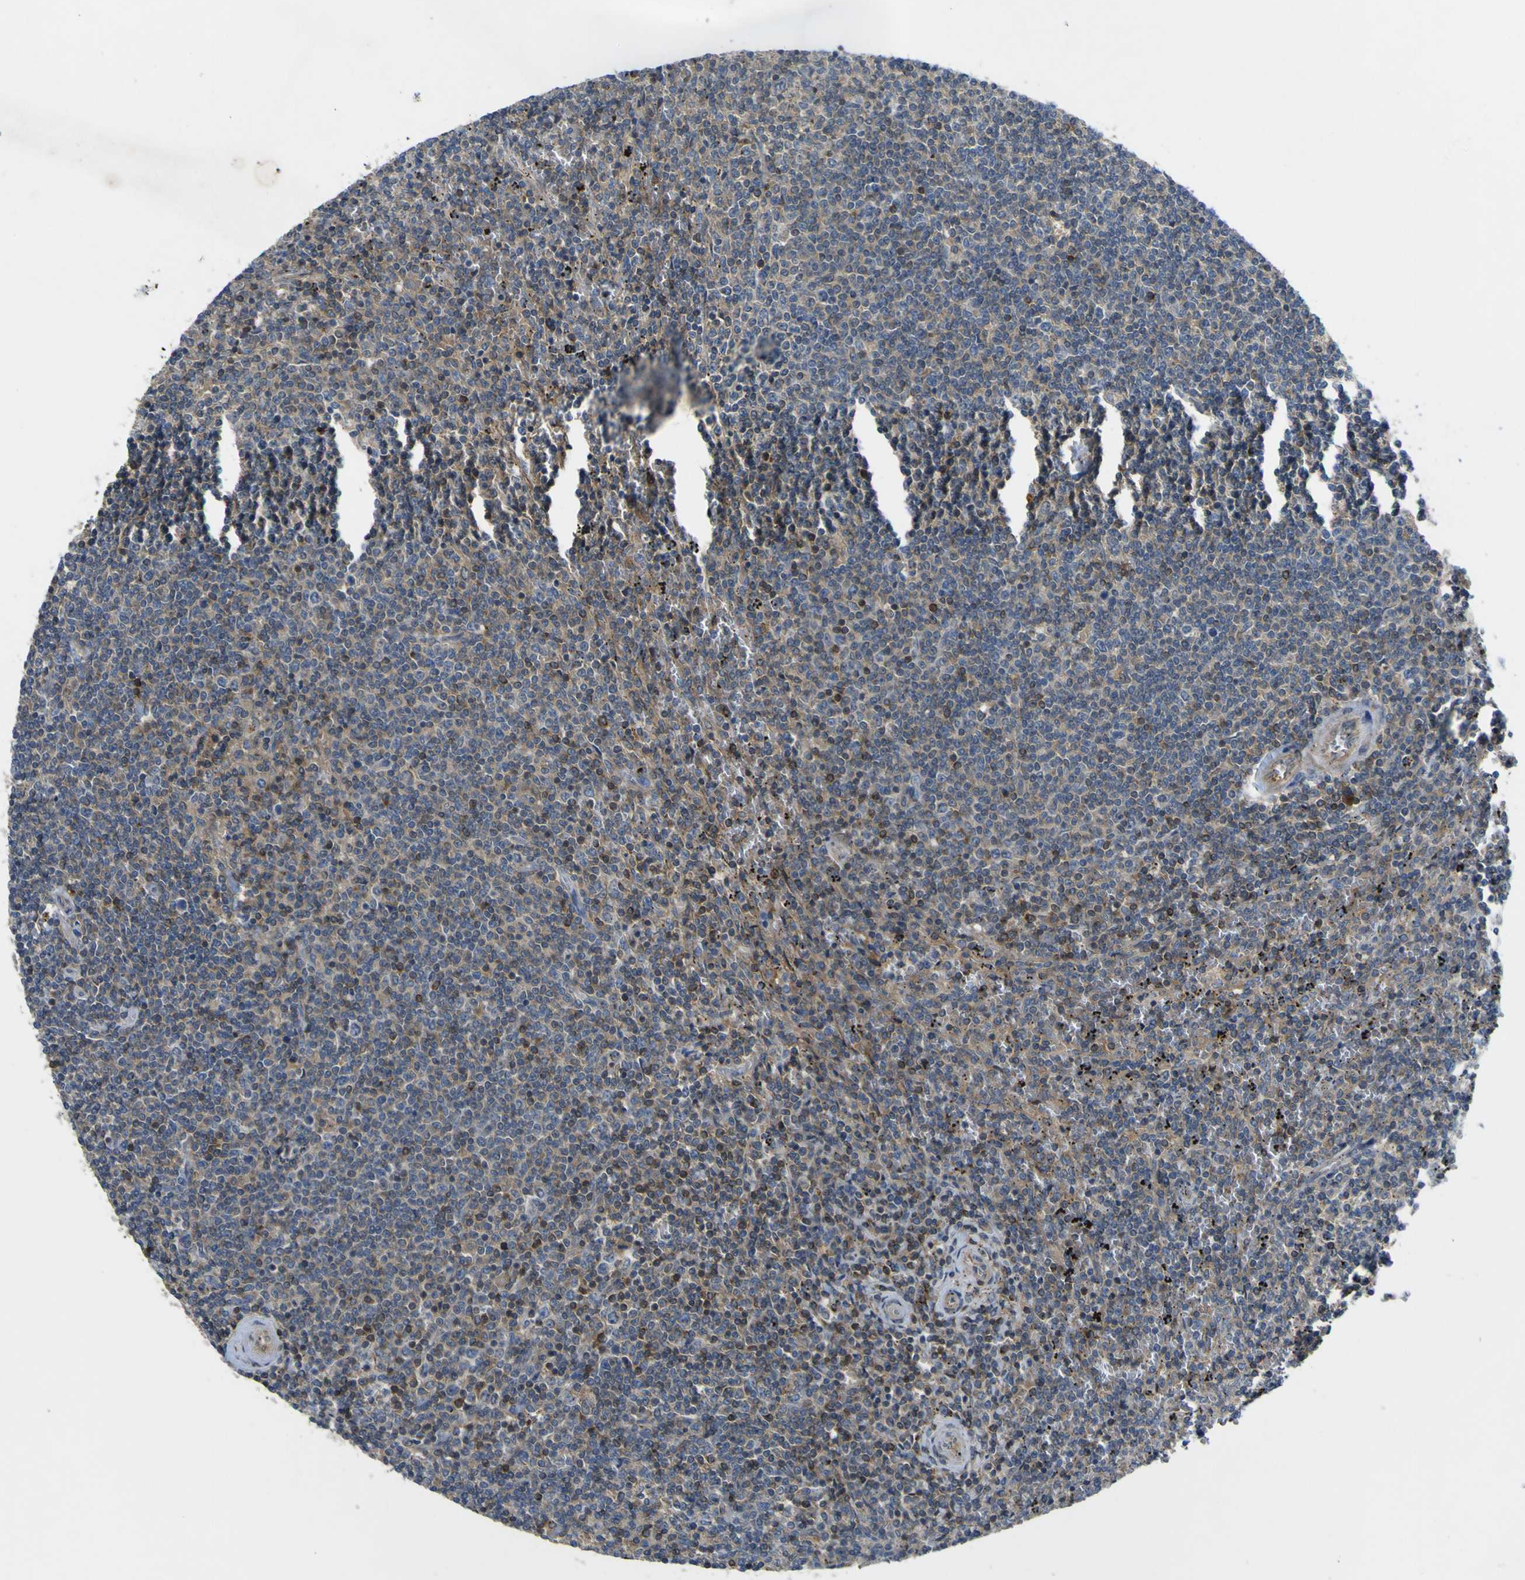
{"staining": {"intensity": "moderate", "quantity": "25%-75%", "location": "cytoplasmic/membranous"}, "tissue": "lymphoma", "cell_type": "Tumor cells", "image_type": "cancer", "snomed": [{"axis": "morphology", "description": "Malignant lymphoma, non-Hodgkin's type, Low grade"}, {"axis": "topography", "description": "Spleen"}], "caption": "This is a histology image of IHC staining of lymphoma, which shows moderate positivity in the cytoplasmic/membranous of tumor cells.", "gene": "EML2", "patient": {"sex": "female", "age": 50}}